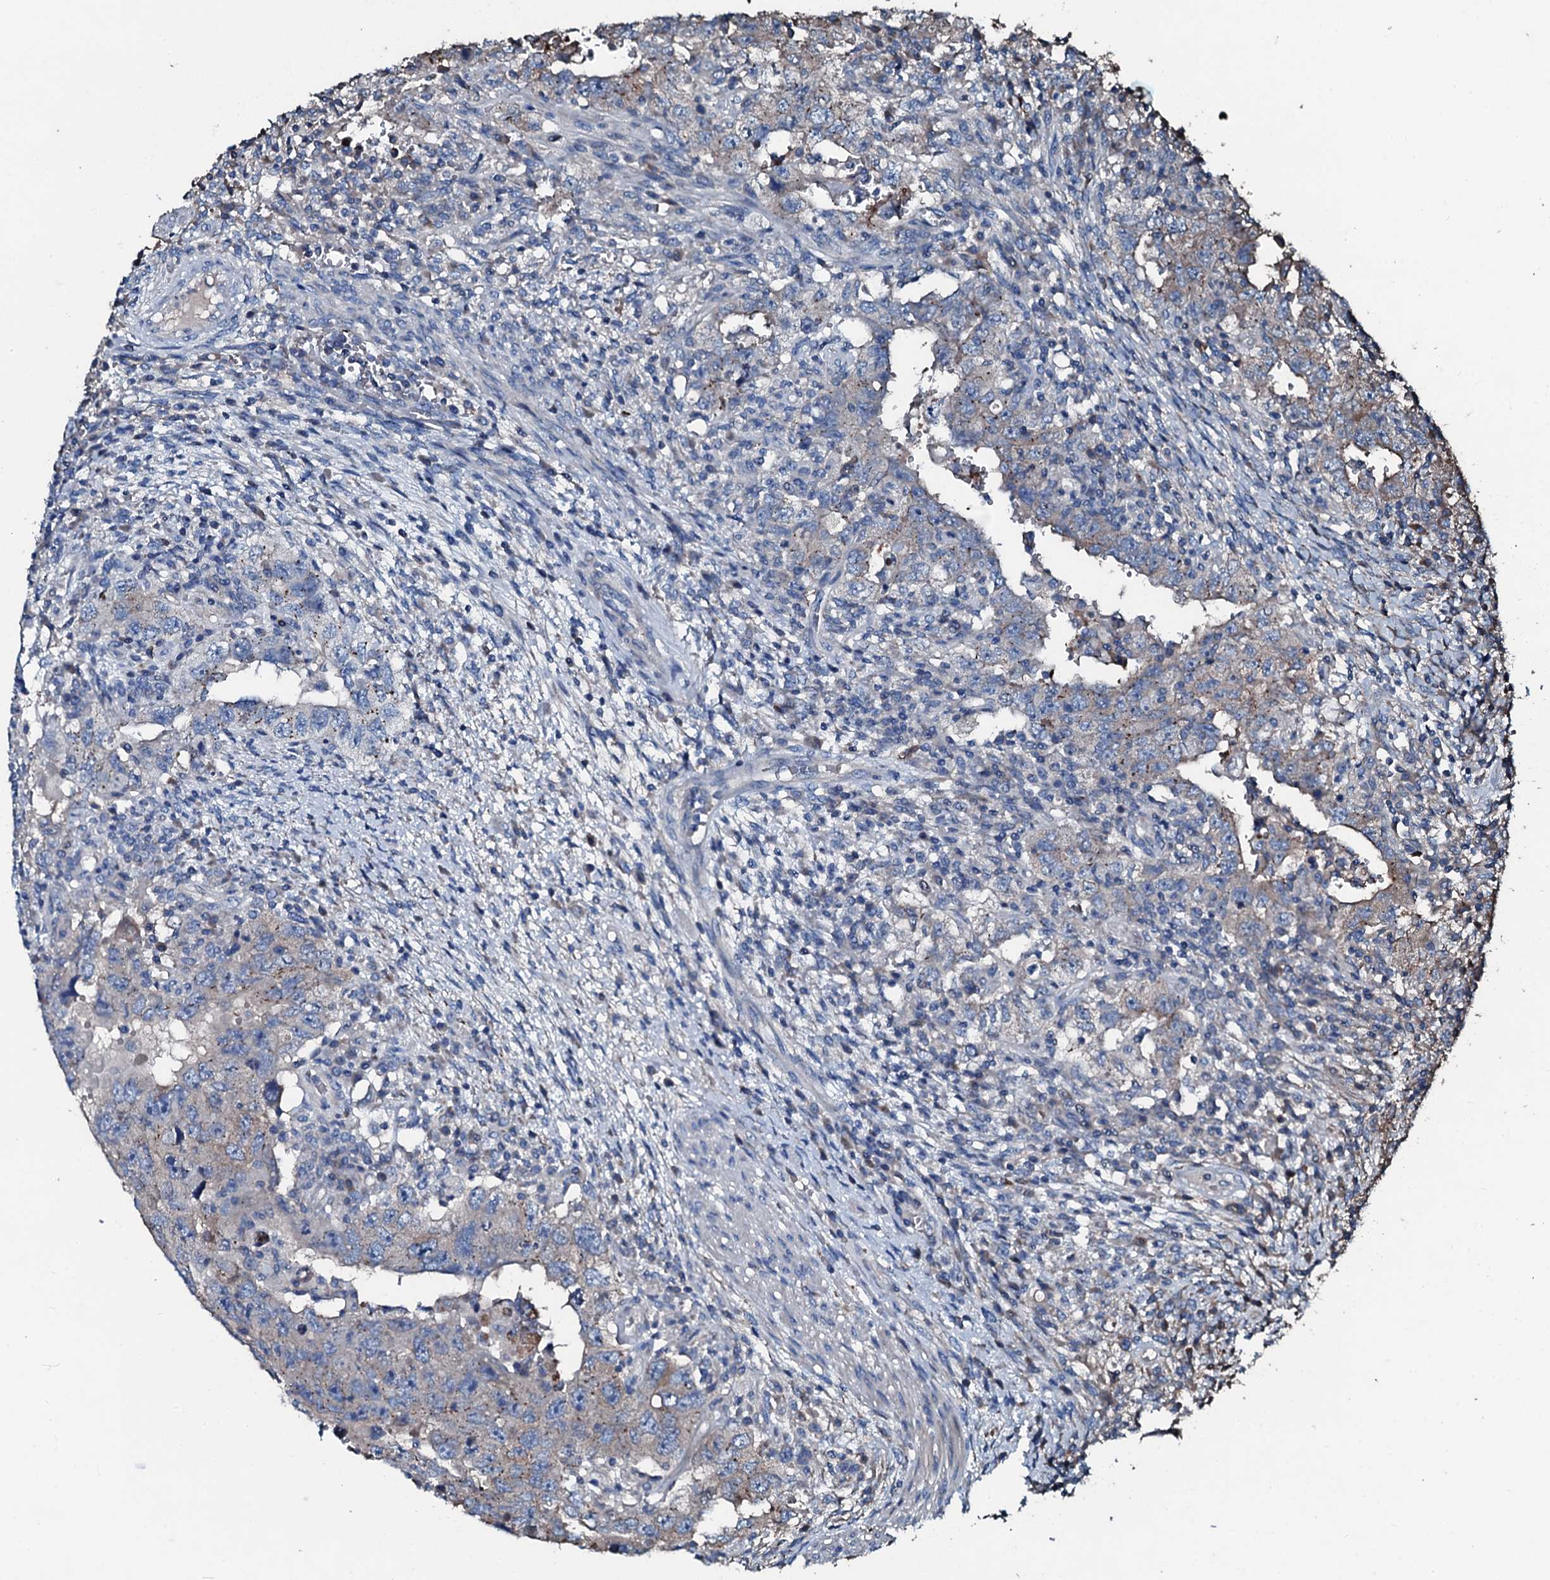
{"staining": {"intensity": "weak", "quantity": "25%-75%", "location": "cytoplasmic/membranous"}, "tissue": "testis cancer", "cell_type": "Tumor cells", "image_type": "cancer", "snomed": [{"axis": "morphology", "description": "Carcinoma, Embryonal, NOS"}, {"axis": "topography", "description": "Testis"}], "caption": "Human testis cancer stained with a protein marker demonstrates weak staining in tumor cells.", "gene": "AARS1", "patient": {"sex": "male", "age": 26}}